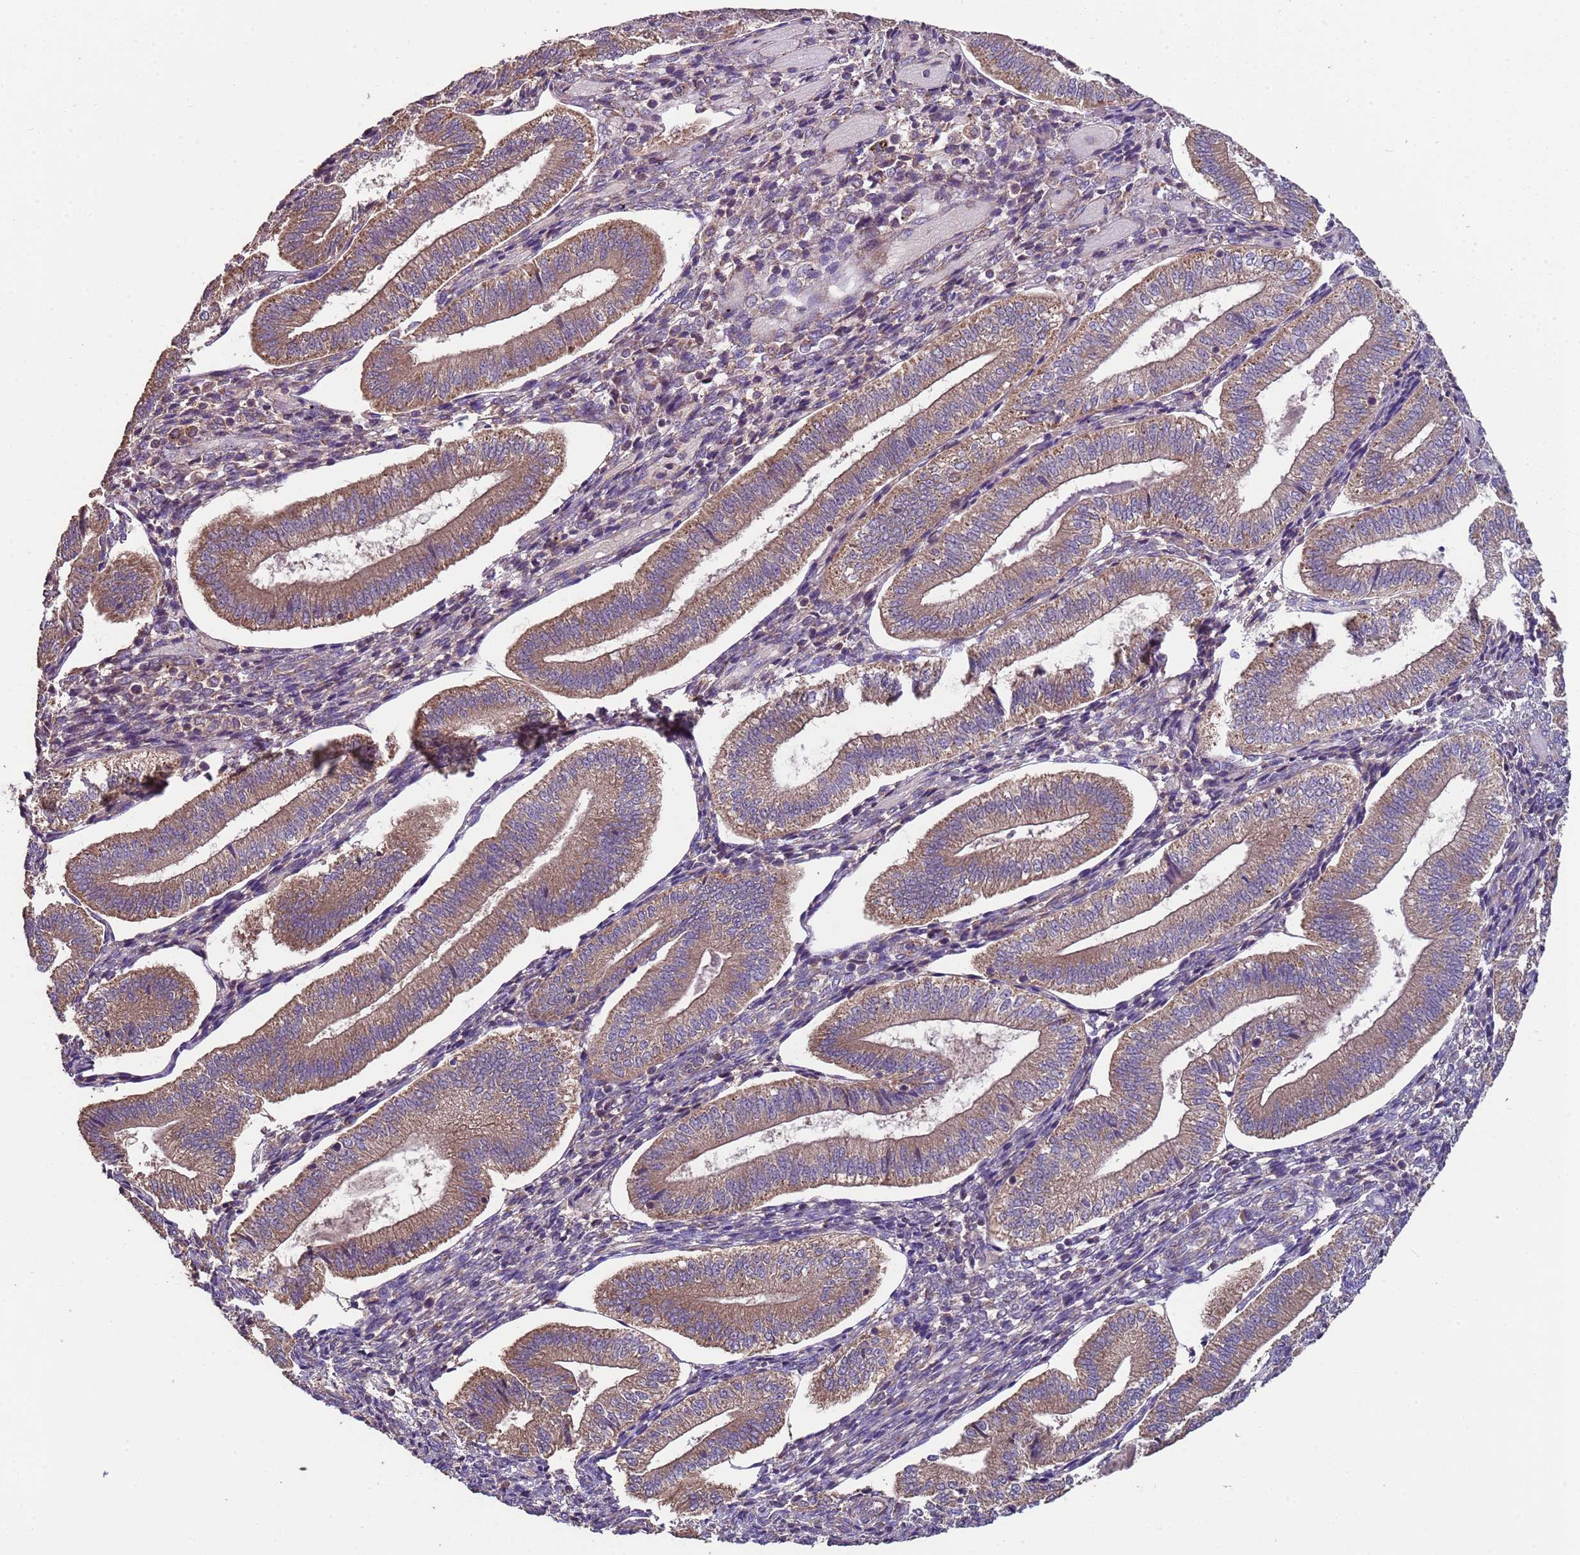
{"staining": {"intensity": "moderate", "quantity": "<25%", "location": "cytoplasmic/membranous"}, "tissue": "endometrium", "cell_type": "Cells in endometrial stroma", "image_type": "normal", "snomed": [{"axis": "morphology", "description": "Normal tissue, NOS"}, {"axis": "topography", "description": "Endometrium"}], "caption": "High-magnification brightfield microscopy of unremarkable endometrium stained with DAB (3,3'-diaminobenzidine) (brown) and counterstained with hematoxylin (blue). cells in endometrial stroma exhibit moderate cytoplasmic/membranous positivity is seen in about<25% of cells. (Brightfield microscopy of DAB IHC at high magnification).", "gene": "EEF1AKMT1", "patient": {"sex": "female", "age": 34}}